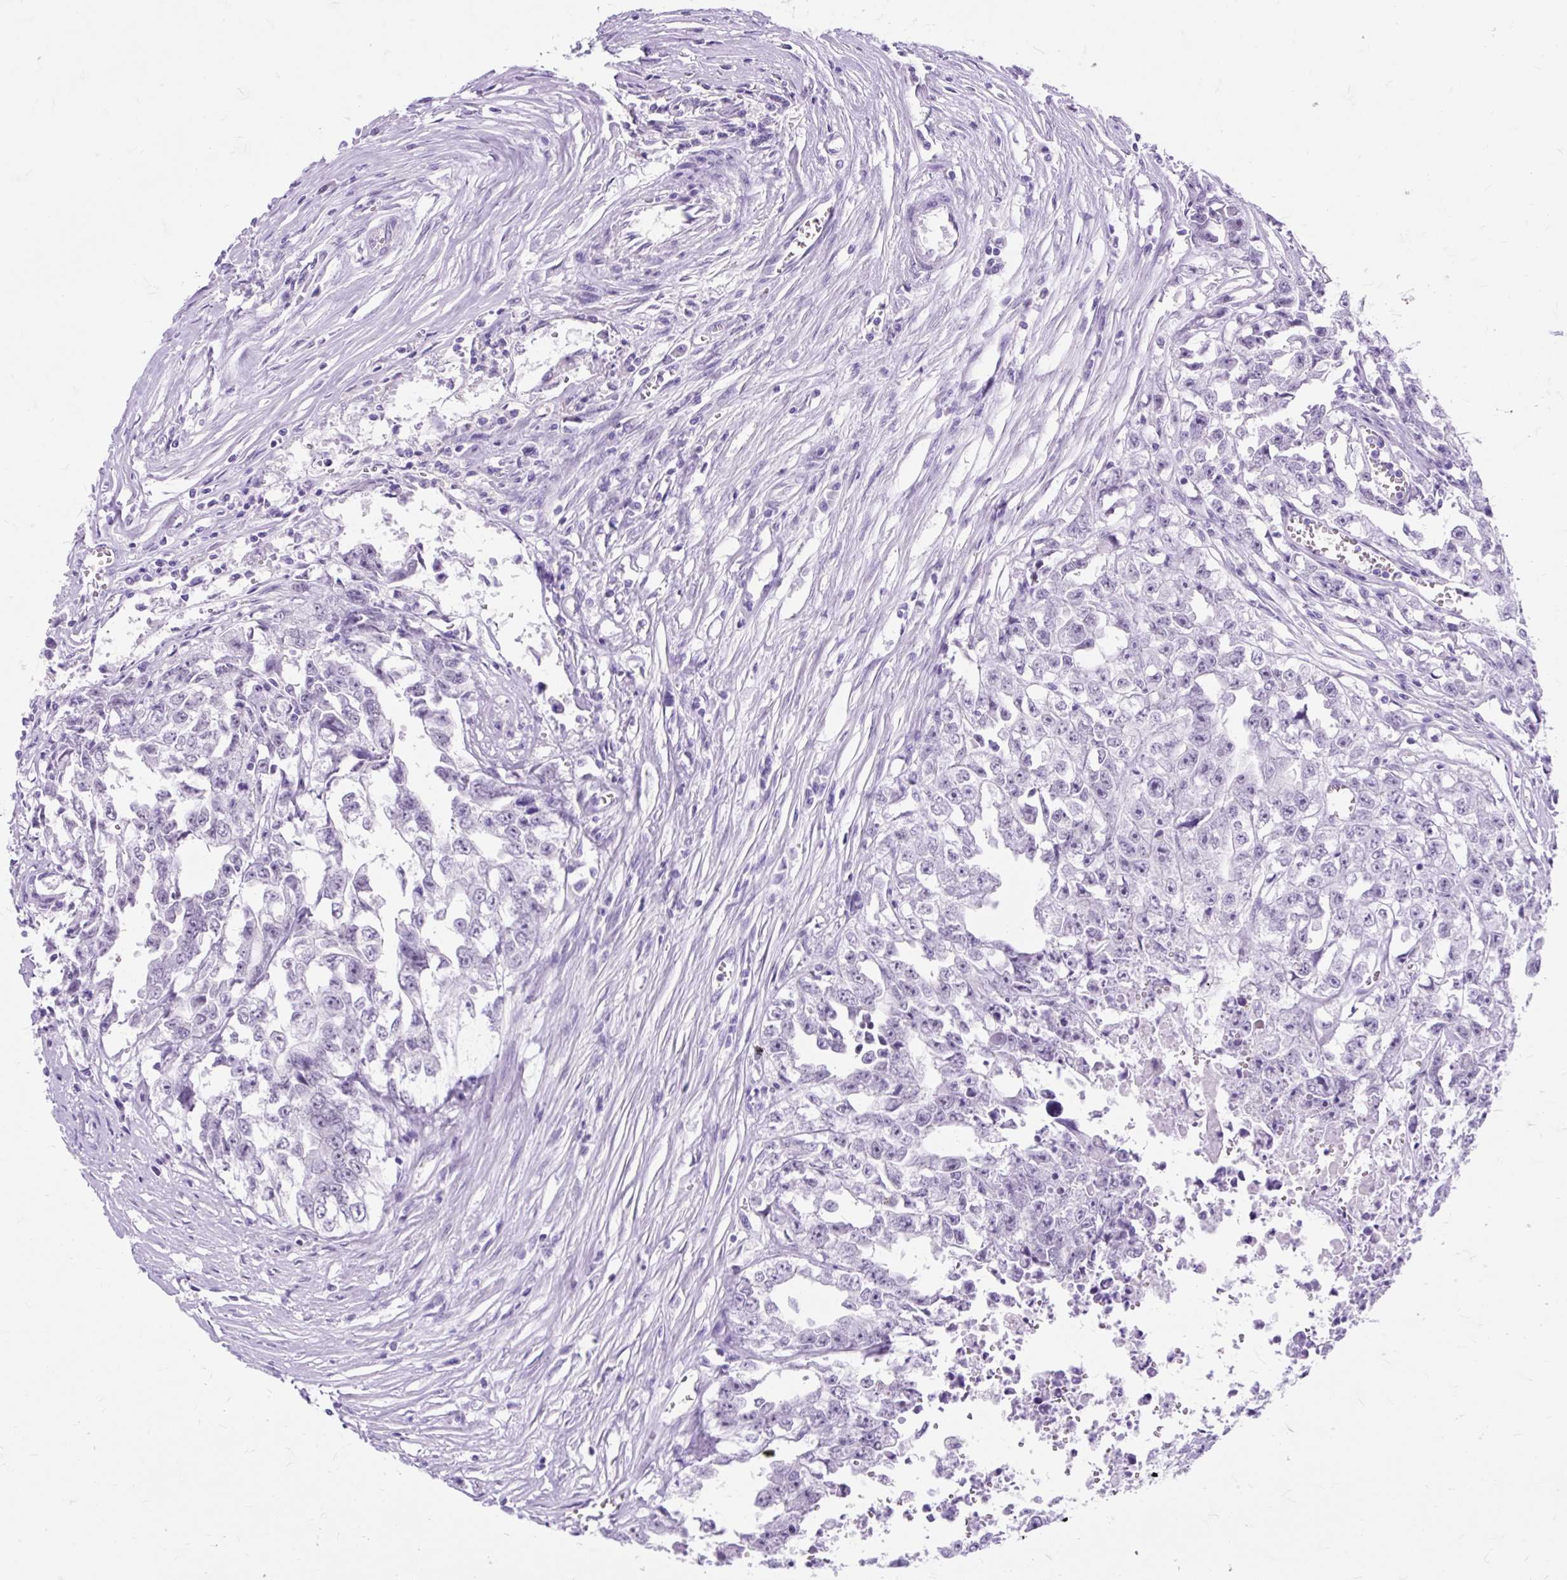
{"staining": {"intensity": "negative", "quantity": "none", "location": "none"}, "tissue": "testis cancer", "cell_type": "Tumor cells", "image_type": "cancer", "snomed": [{"axis": "morphology", "description": "Seminoma, NOS"}, {"axis": "morphology", "description": "Carcinoma, Embryonal, NOS"}, {"axis": "topography", "description": "Testis"}], "caption": "DAB immunohistochemical staining of embryonal carcinoma (testis) exhibits no significant expression in tumor cells.", "gene": "SCGB1A1", "patient": {"sex": "male", "age": 43}}